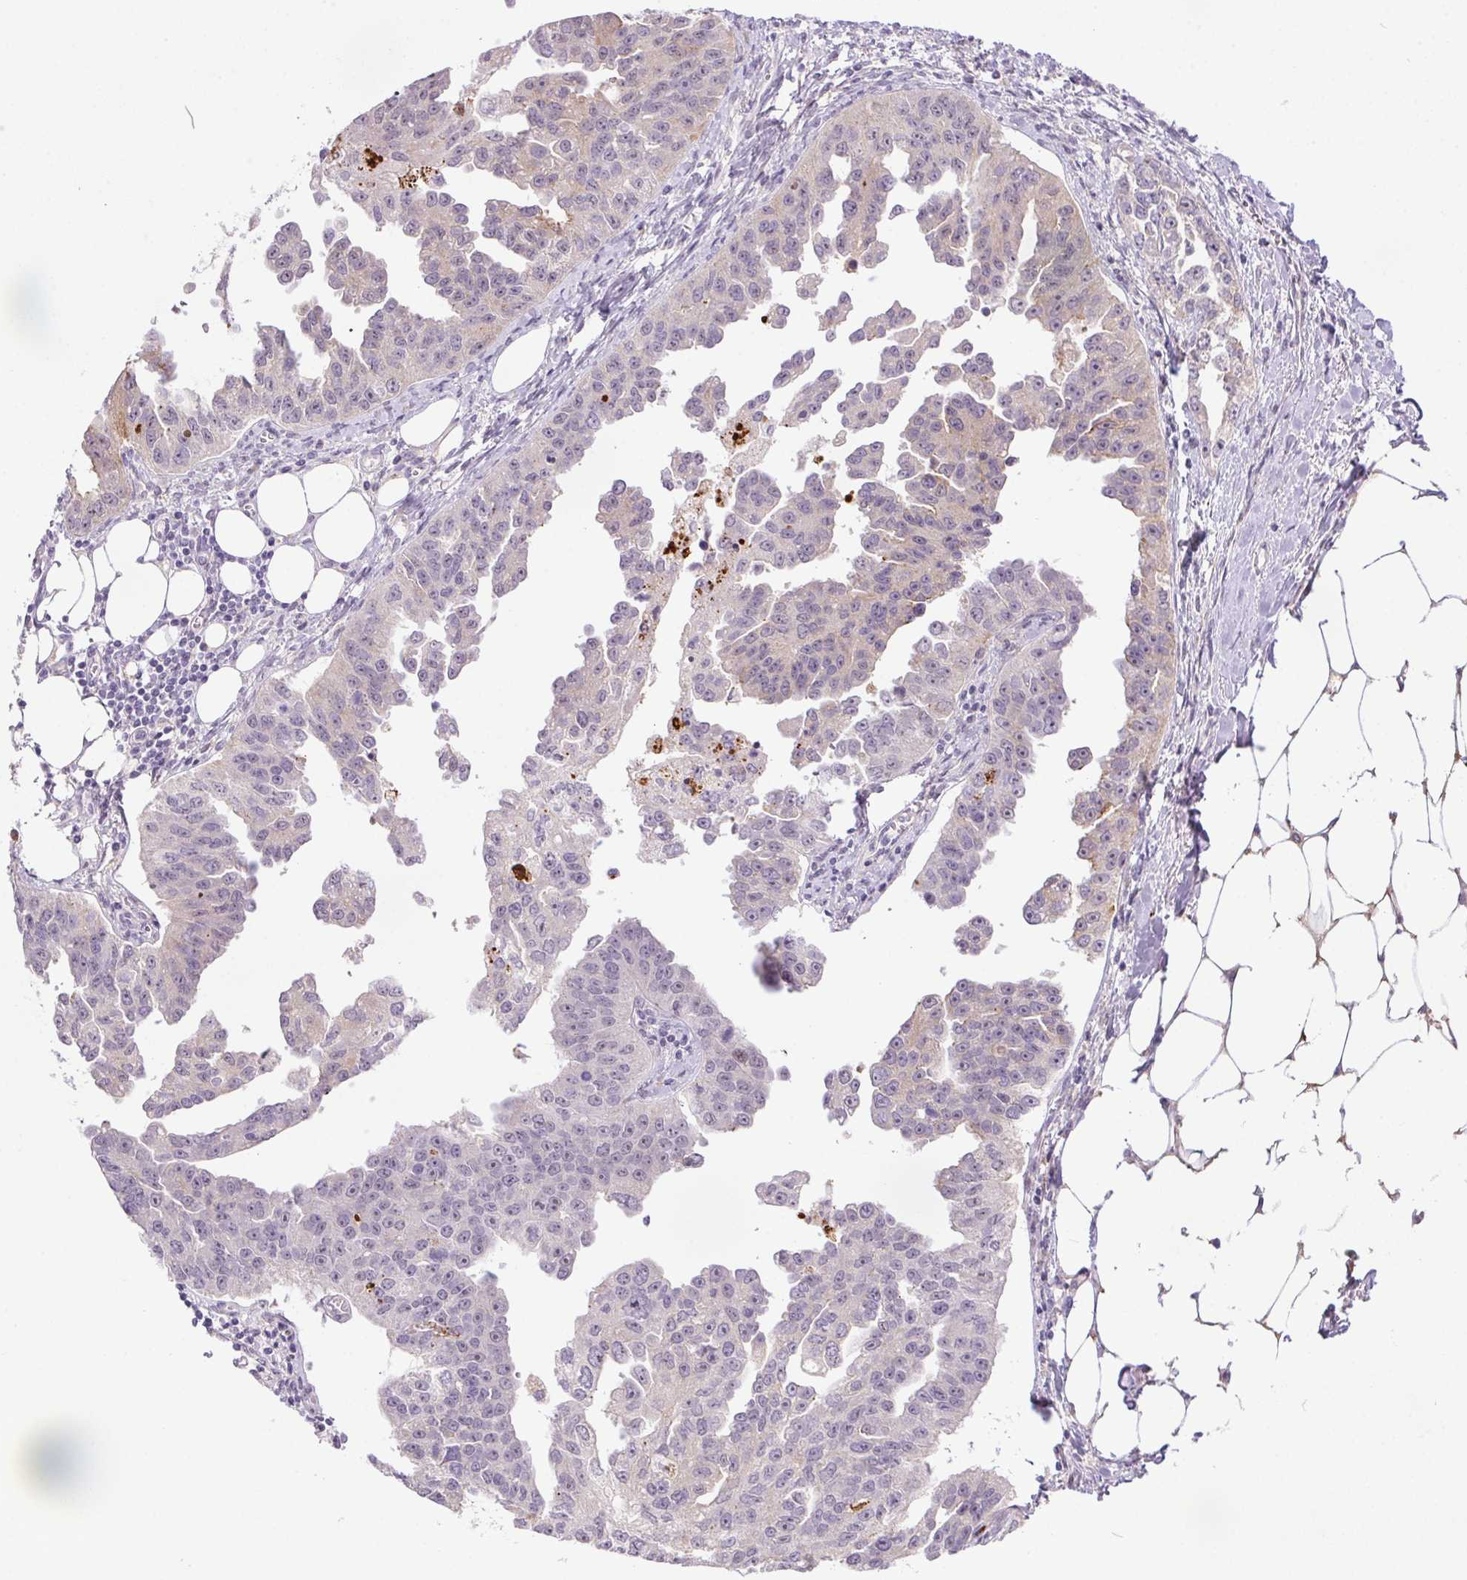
{"staining": {"intensity": "negative", "quantity": "none", "location": "none"}, "tissue": "ovarian cancer", "cell_type": "Tumor cells", "image_type": "cancer", "snomed": [{"axis": "morphology", "description": "Cystadenocarcinoma, serous, NOS"}, {"axis": "topography", "description": "Ovary"}], "caption": "Ovarian serous cystadenocarcinoma was stained to show a protein in brown. There is no significant positivity in tumor cells.", "gene": "LRRTM1", "patient": {"sex": "female", "age": 75}}